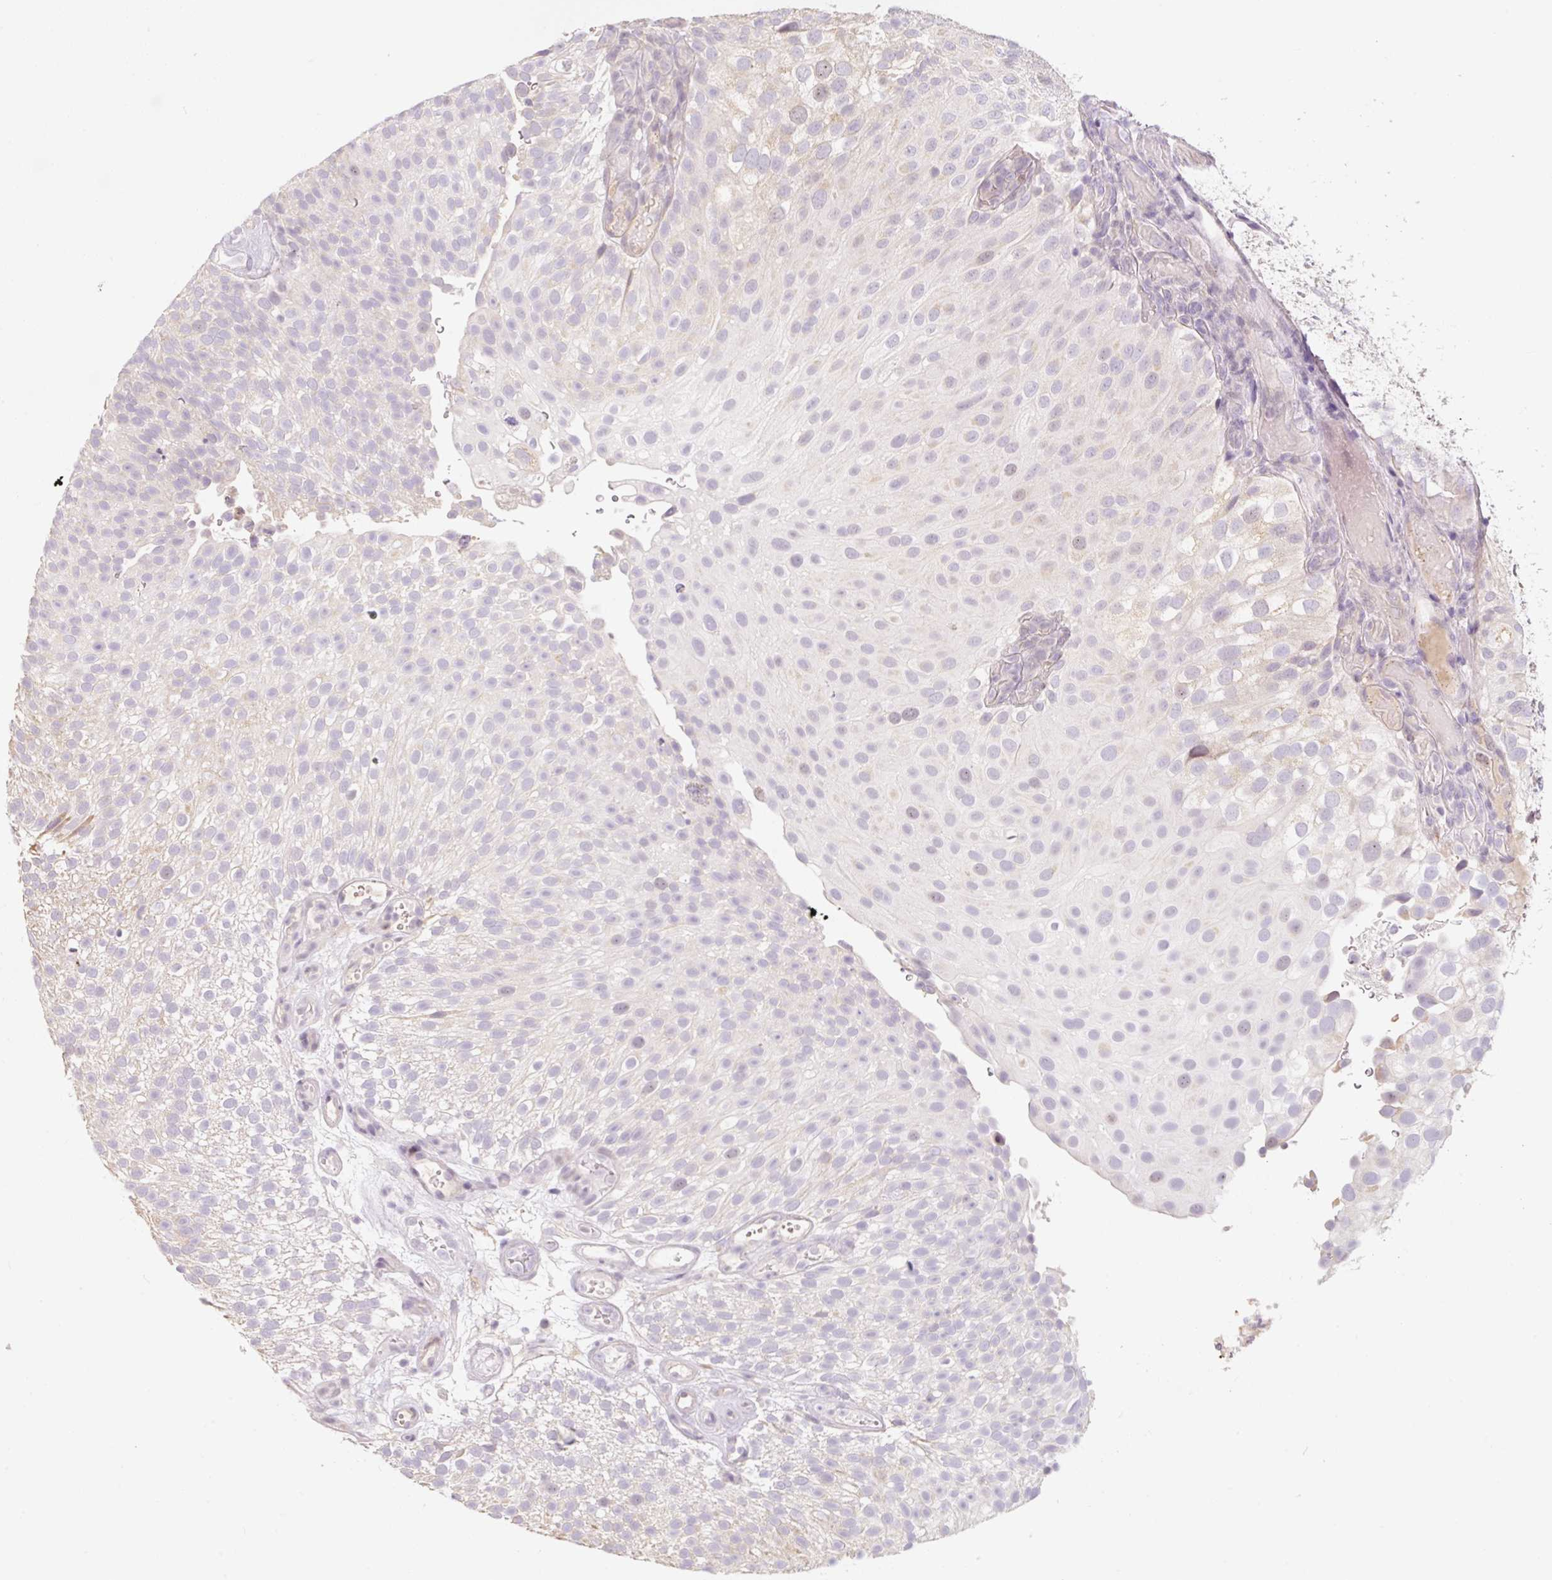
{"staining": {"intensity": "negative", "quantity": "none", "location": "none"}, "tissue": "urothelial cancer", "cell_type": "Tumor cells", "image_type": "cancer", "snomed": [{"axis": "morphology", "description": "Urothelial carcinoma, Low grade"}, {"axis": "topography", "description": "Urinary bladder"}], "caption": "This is an immunohistochemistry photomicrograph of low-grade urothelial carcinoma. There is no positivity in tumor cells.", "gene": "MIA2", "patient": {"sex": "male", "age": 78}}